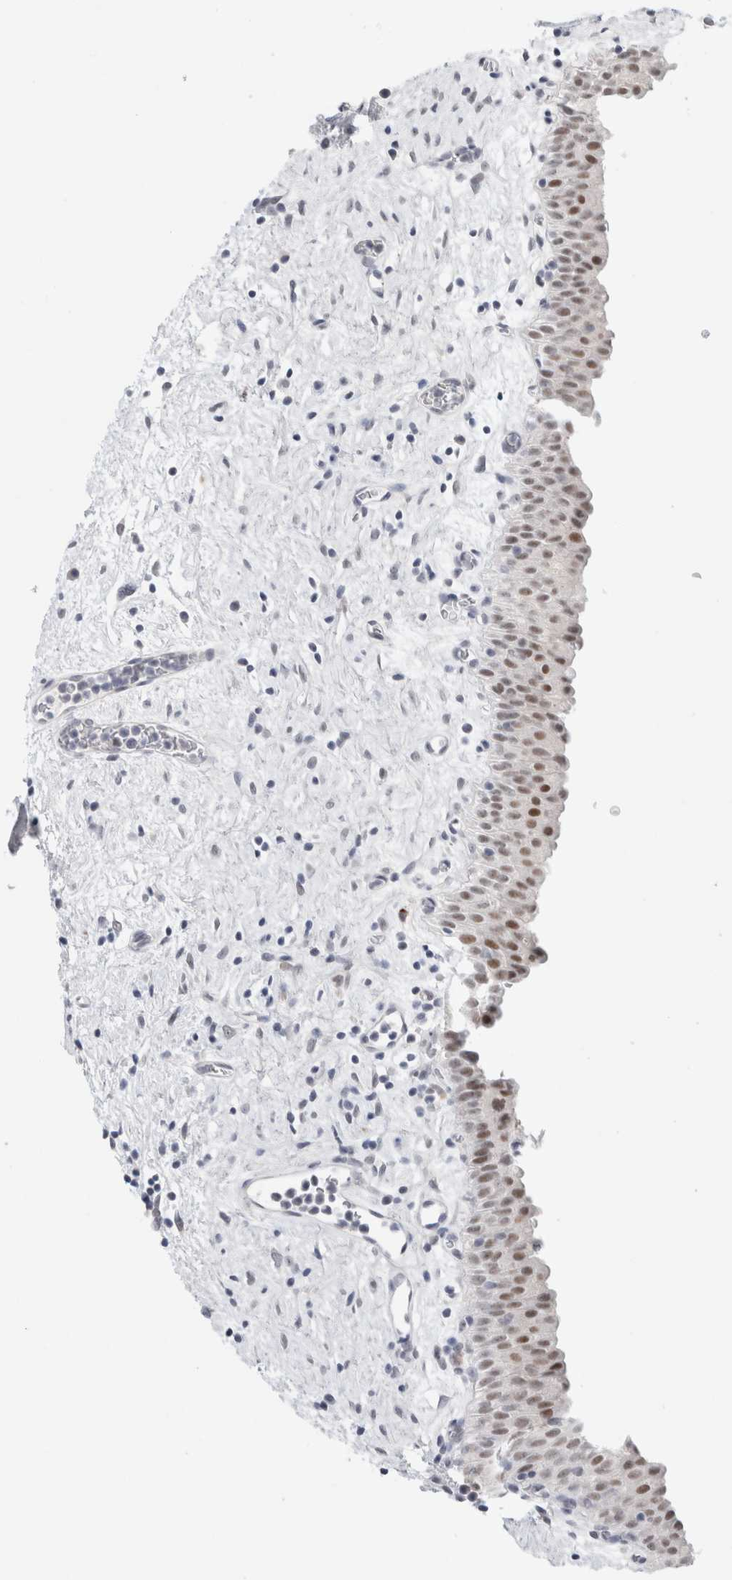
{"staining": {"intensity": "moderate", "quantity": ">75%", "location": "nuclear"}, "tissue": "urinary bladder", "cell_type": "Urothelial cells", "image_type": "normal", "snomed": [{"axis": "morphology", "description": "Normal tissue, NOS"}, {"axis": "topography", "description": "Urinary bladder"}], "caption": "Immunohistochemical staining of benign urinary bladder exhibits medium levels of moderate nuclear positivity in approximately >75% of urothelial cells. (DAB (3,3'-diaminobenzidine) = brown stain, brightfield microscopy at high magnification).", "gene": "KNL1", "patient": {"sex": "male", "age": 82}}